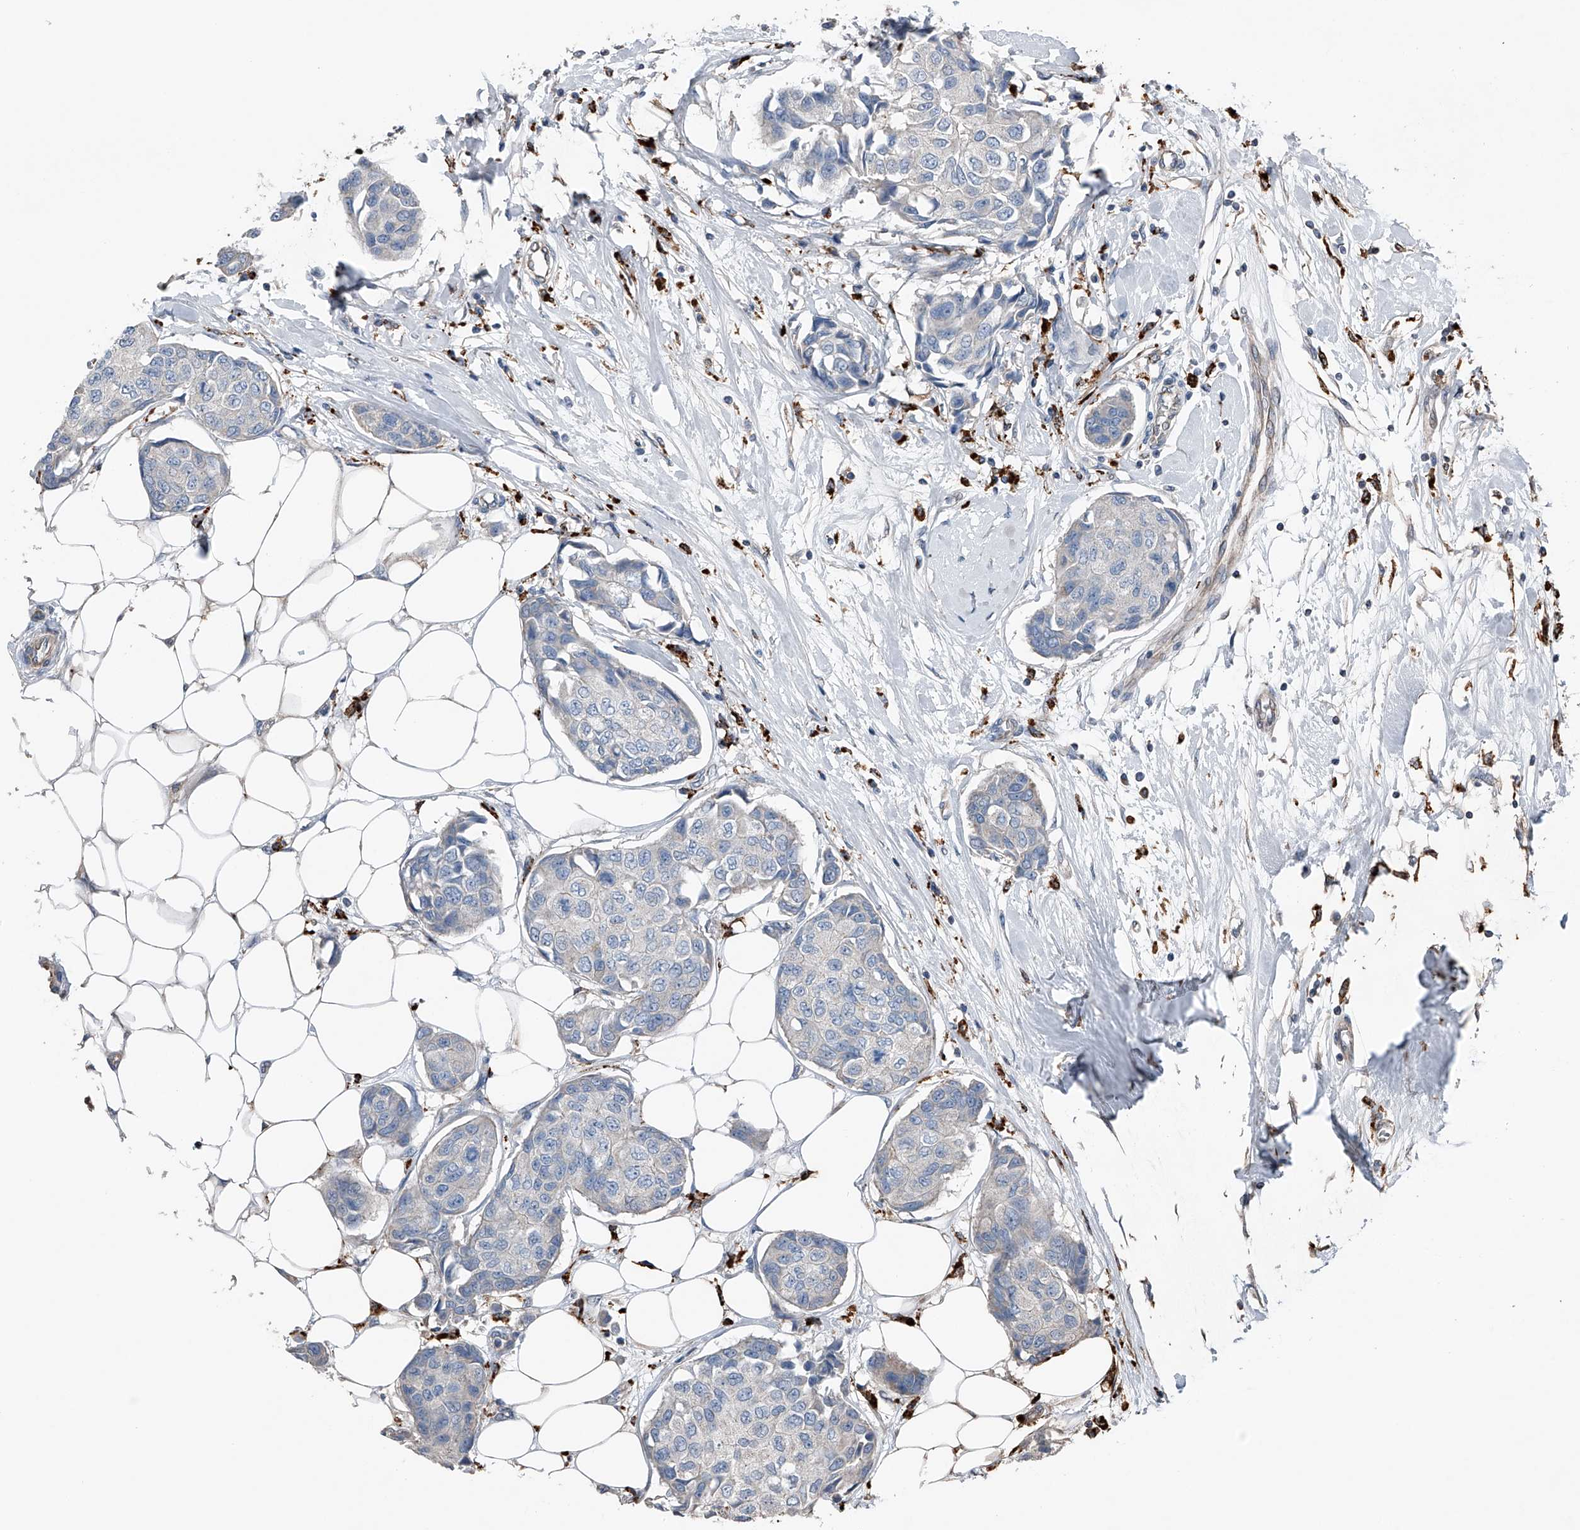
{"staining": {"intensity": "negative", "quantity": "none", "location": "none"}, "tissue": "breast cancer", "cell_type": "Tumor cells", "image_type": "cancer", "snomed": [{"axis": "morphology", "description": "Duct carcinoma"}, {"axis": "topography", "description": "Breast"}], "caption": "IHC image of breast cancer (invasive ductal carcinoma) stained for a protein (brown), which reveals no positivity in tumor cells.", "gene": "ZNF772", "patient": {"sex": "female", "age": 80}}